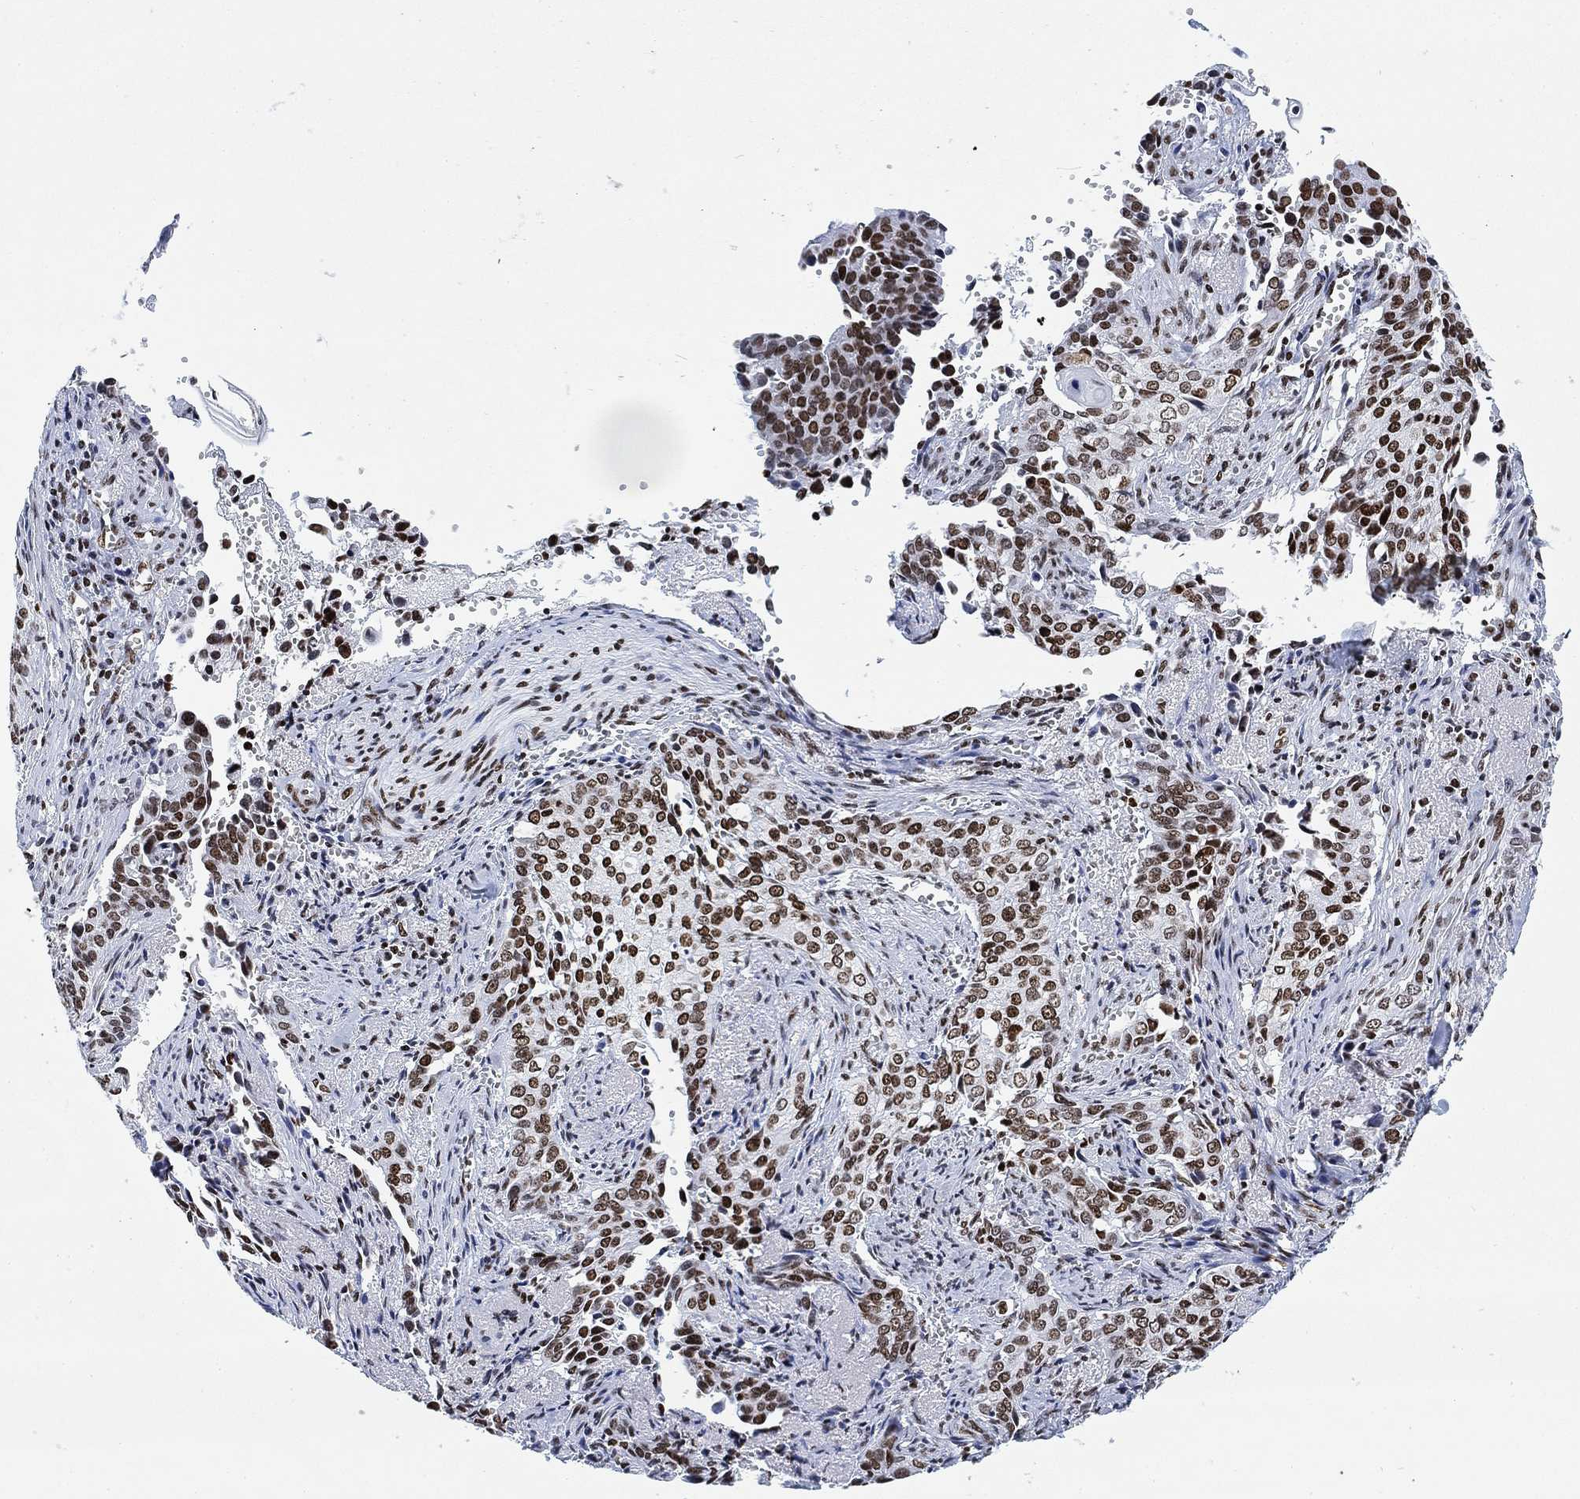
{"staining": {"intensity": "strong", "quantity": ">75%", "location": "nuclear"}, "tissue": "cervical cancer", "cell_type": "Tumor cells", "image_type": "cancer", "snomed": [{"axis": "morphology", "description": "Squamous cell carcinoma, NOS"}, {"axis": "topography", "description": "Cervix"}], "caption": "Human squamous cell carcinoma (cervical) stained for a protein (brown) exhibits strong nuclear positive staining in approximately >75% of tumor cells.", "gene": "H1-10", "patient": {"sex": "female", "age": 29}}